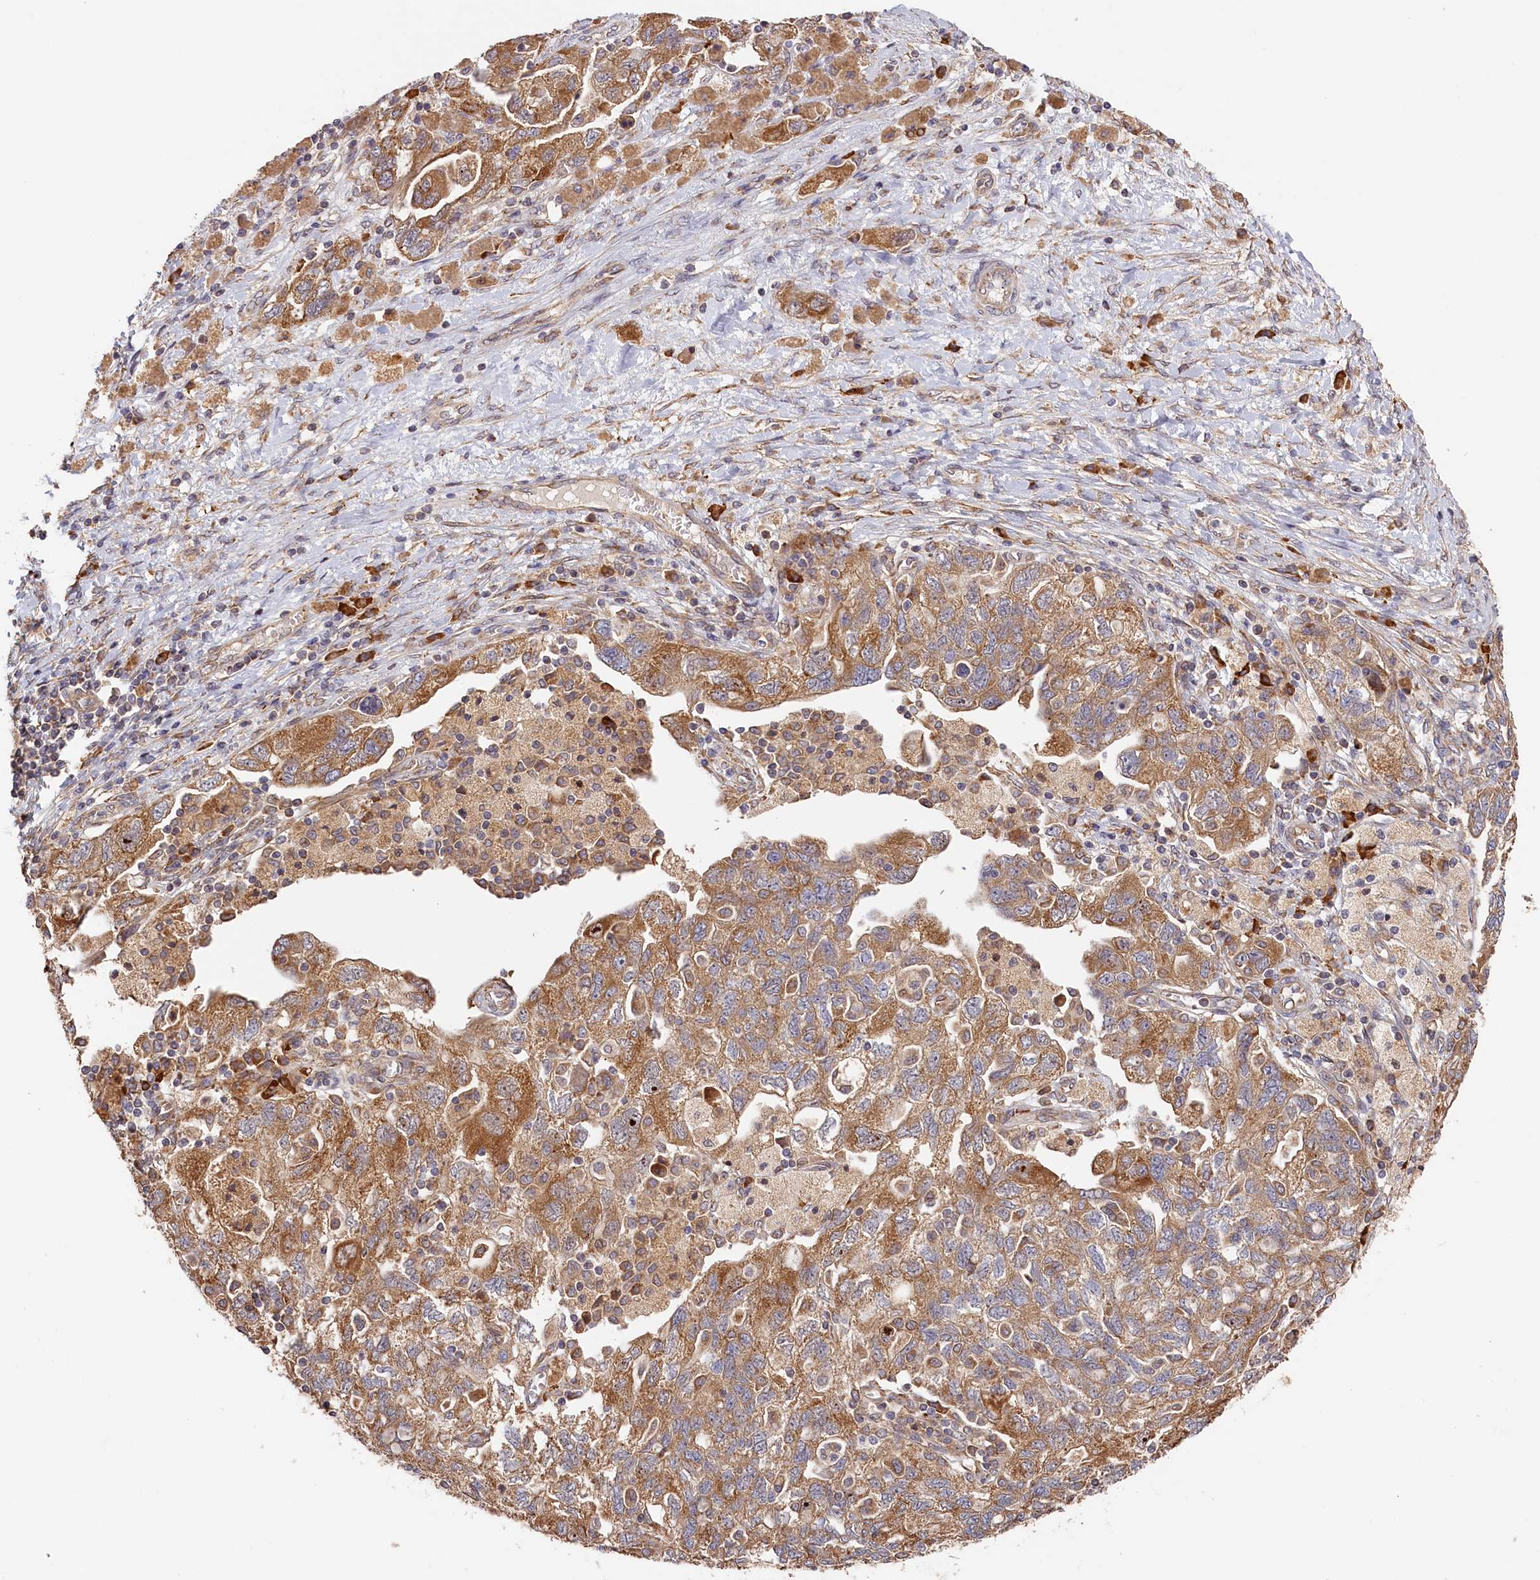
{"staining": {"intensity": "moderate", "quantity": ">75%", "location": "cytoplasmic/membranous"}, "tissue": "ovarian cancer", "cell_type": "Tumor cells", "image_type": "cancer", "snomed": [{"axis": "morphology", "description": "Carcinoma, NOS"}, {"axis": "morphology", "description": "Cystadenocarcinoma, serous, NOS"}, {"axis": "topography", "description": "Ovary"}], "caption": "This histopathology image demonstrates ovarian cancer stained with immunohistochemistry (IHC) to label a protein in brown. The cytoplasmic/membranous of tumor cells show moderate positivity for the protein. Nuclei are counter-stained blue.", "gene": "CEP44", "patient": {"sex": "female", "age": 69}}